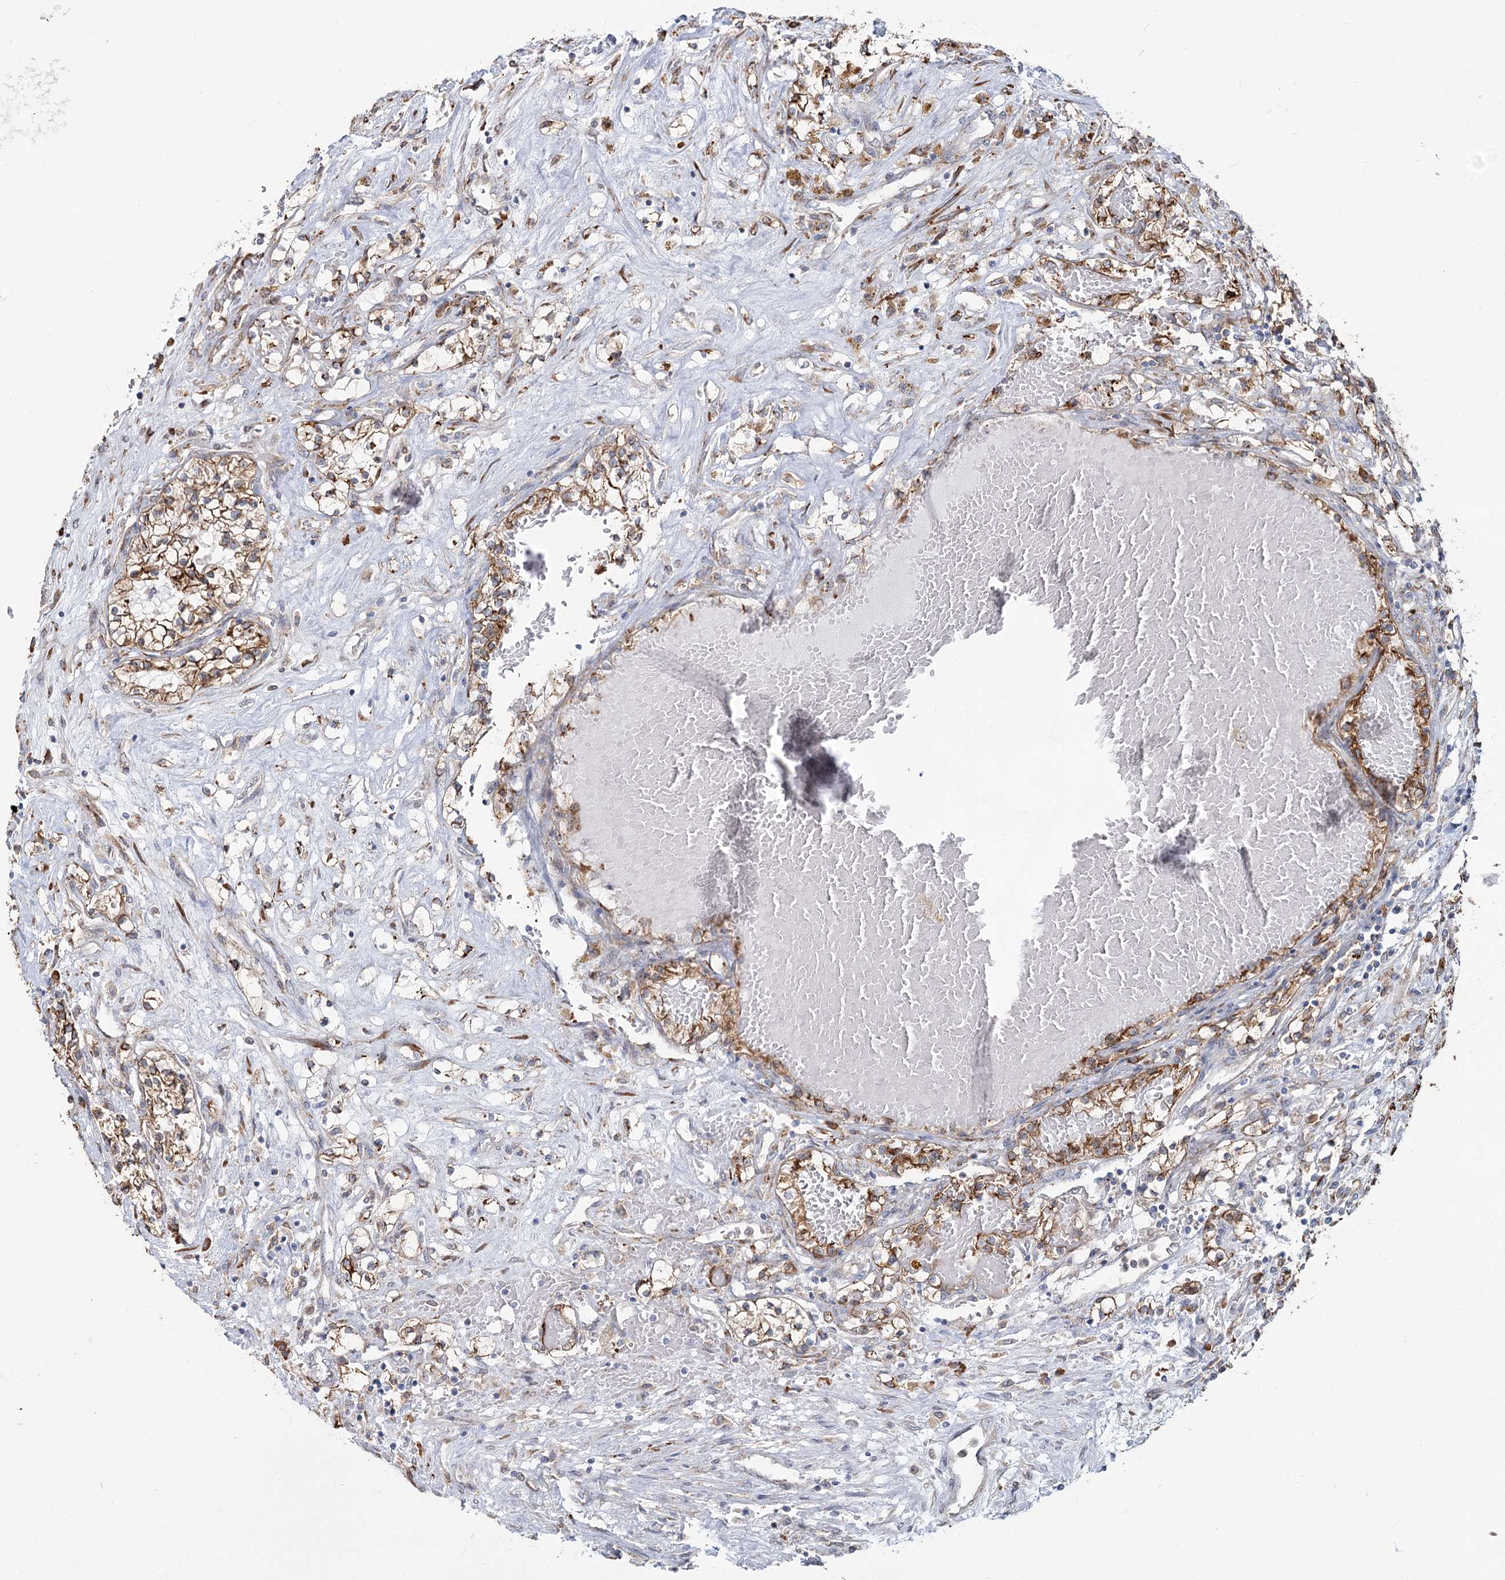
{"staining": {"intensity": "moderate", "quantity": ">75%", "location": "cytoplasmic/membranous"}, "tissue": "renal cancer", "cell_type": "Tumor cells", "image_type": "cancer", "snomed": [{"axis": "morphology", "description": "Normal tissue, NOS"}, {"axis": "morphology", "description": "Adenocarcinoma, NOS"}, {"axis": "topography", "description": "Kidney"}], "caption": "Protein staining displays moderate cytoplasmic/membranous expression in approximately >75% of tumor cells in renal adenocarcinoma.", "gene": "ZCCHC9", "patient": {"sex": "male", "age": 68}}